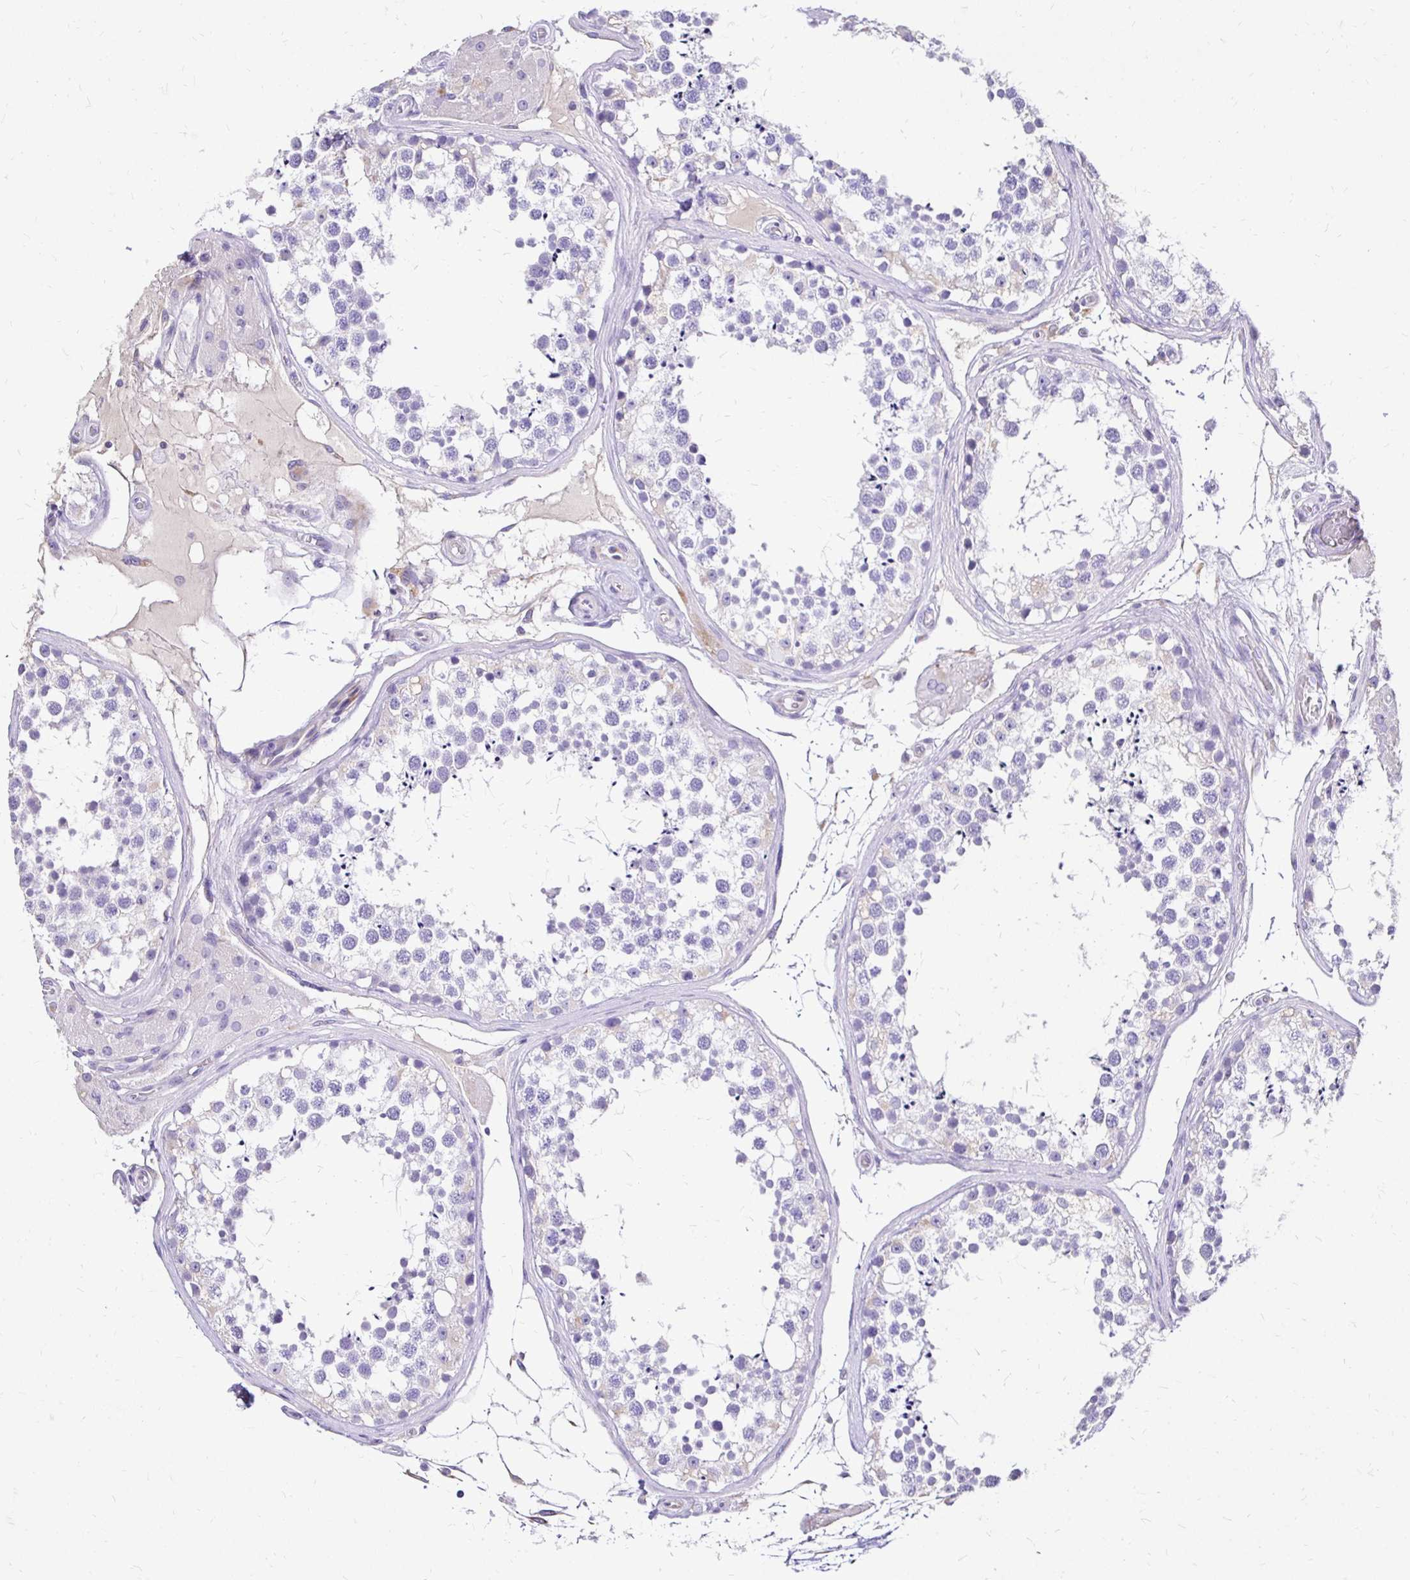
{"staining": {"intensity": "negative", "quantity": "none", "location": "none"}, "tissue": "testis", "cell_type": "Cells in seminiferous ducts", "image_type": "normal", "snomed": [{"axis": "morphology", "description": "Normal tissue, NOS"}, {"axis": "morphology", "description": "Seminoma, NOS"}, {"axis": "topography", "description": "Testis"}], "caption": "IHC photomicrograph of unremarkable testis stained for a protein (brown), which reveals no positivity in cells in seminiferous ducts.", "gene": "TAF1D", "patient": {"sex": "male", "age": 65}}